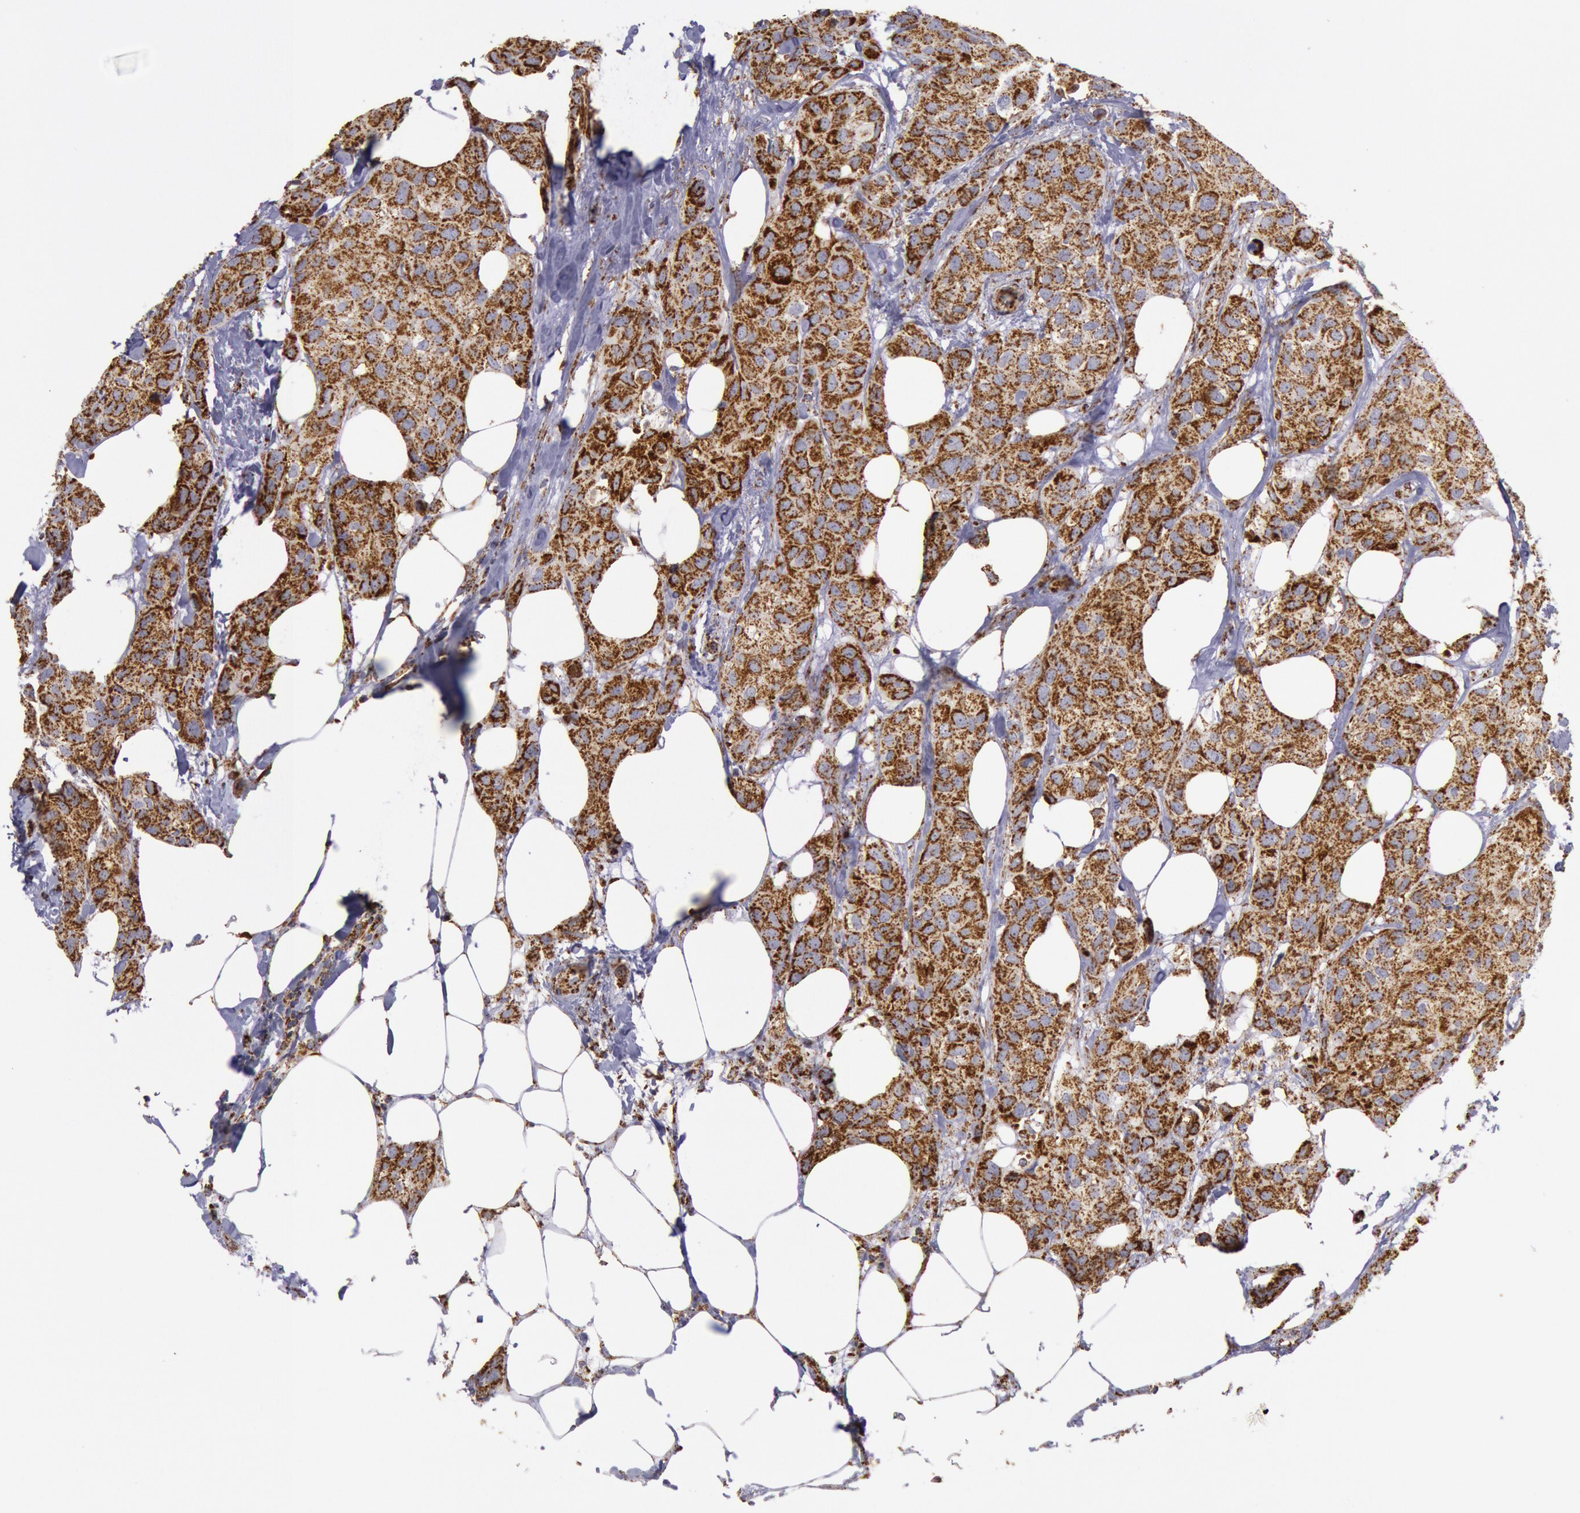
{"staining": {"intensity": "moderate", "quantity": ">75%", "location": "cytoplasmic/membranous"}, "tissue": "breast cancer", "cell_type": "Tumor cells", "image_type": "cancer", "snomed": [{"axis": "morphology", "description": "Duct carcinoma"}, {"axis": "topography", "description": "Breast"}], "caption": "About >75% of tumor cells in human infiltrating ductal carcinoma (breast) reveal moderate cytoplasmic/membranous protein positivity as visualized by brown immunohistochemical staining.", "gene": "CYC1", "patient": {"sex": "female", "age": 68}}